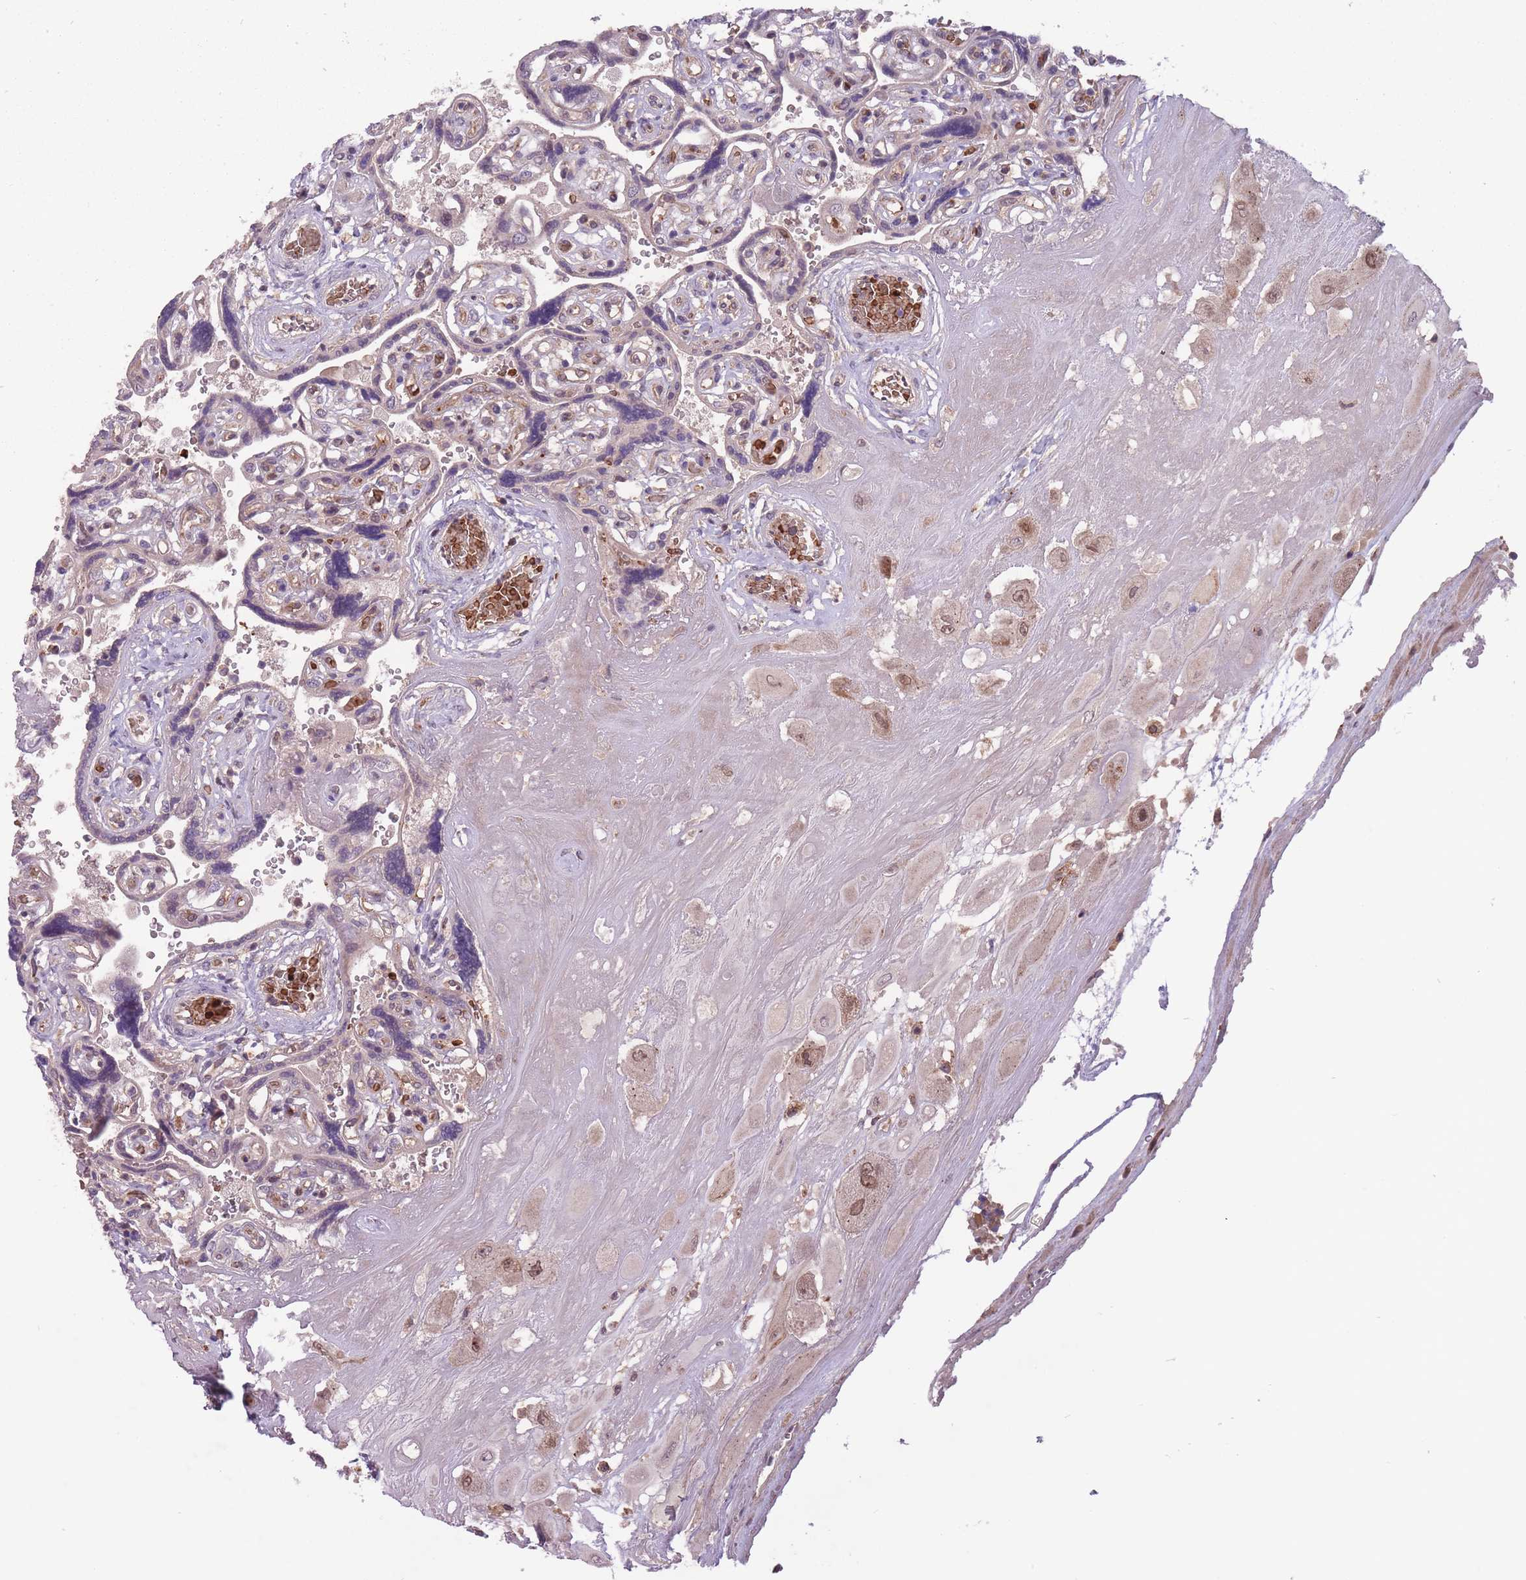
{"staining": {"intensity": "moderate", "quantity": ">75%", "location": "cytoplasmic/membranous,nuclear"}, "tissue": "placenta", "cell_type": "Decidual cells", "image_type": "normal", "snomed": [{"axis": "morphology", "description": "Normal tissue, NOS"}, {"axis": "topography", "description": "Placenta"}], "caption": "An IHC micrograph of unremarkable tissue is shown. Protein staining in brown labels moderate cytoplasmic/membranous,nuclear positivity in placenta within decidual cells. The protein is stained brown, and the nuclei are stained in blue (DAB IHC with brightfield microscopy, high magnification).", "gene": "SECTM1", "patient": {"sex": "female", "age": 32}}